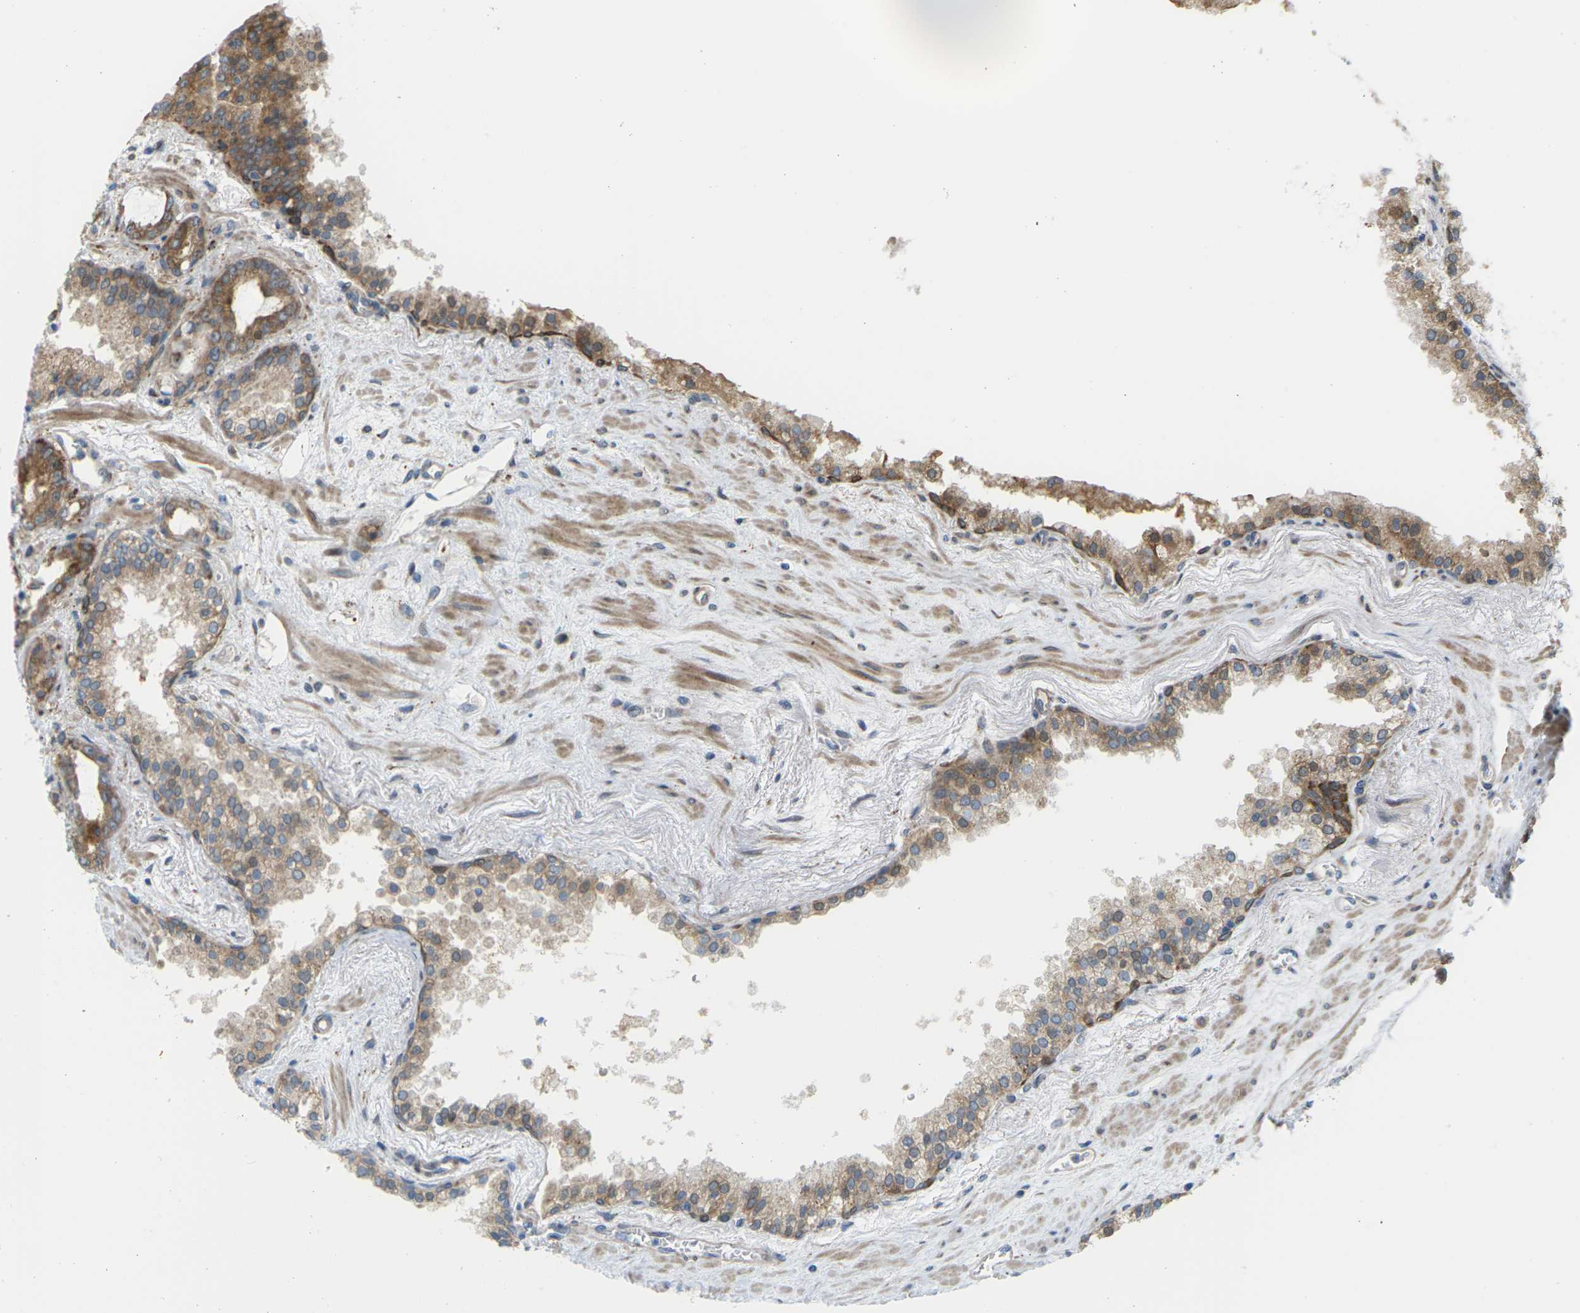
{"staining": {"intensity": "moderate", "quantity": ">75%", "location": "cytoplasmic/membranous"}, "tissue": "prostate cancer", "cell_type": "Tumor cells", "image_type": "cancer", "snomed": [{"axis": "morphology", "description": "Adenocarcinoma, Low grade"}, {"axis": "topography", "description": "Prostate"}], "caption": "A high-resolution micrograph shows immunohistochemistry (IHC) staining of prostate cancer (low-grade adenocarcinoma), which shows moderate cytoplasmic/membranous staining in about >75% of tumor cells. Nuclei are stained in blue.", "gene": "ROBO1", "patient": {"sex": "male", "age": 60}}